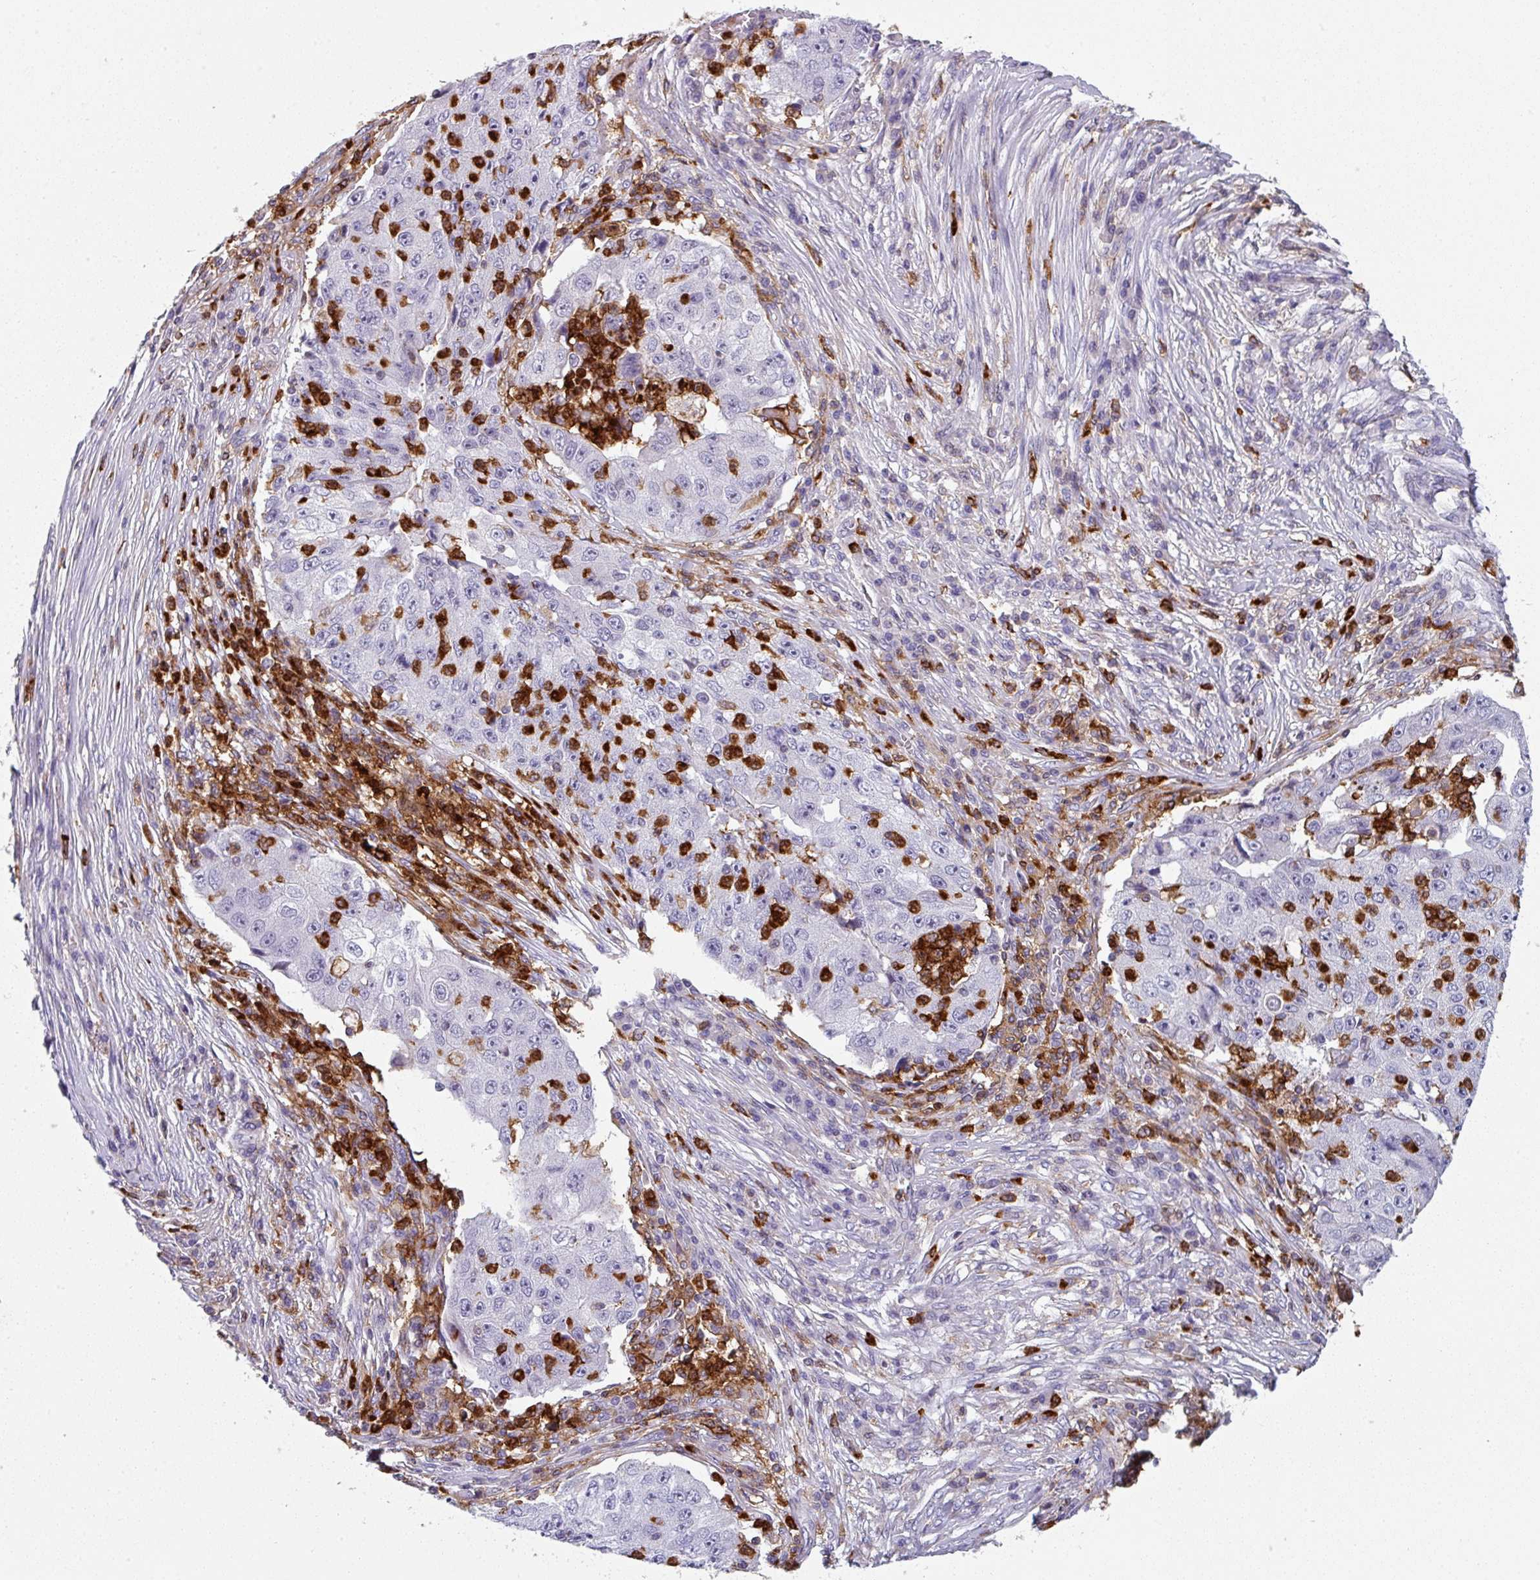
{"staining": {"intensity": "negative", "quantity": "none", "location": "none"}, "tissue": "lung cancer", "cell_type": "Tumor cells", "image_type": "cancer", "snomed": [{"axis": "morphology", "description": "Squamous cell carcinoma, NOS"}, {"axis": "topography", "description": "Lung"}], "caption": "High magnification brightfield microscopy of squamous cell carcinoma (lung) stained with DAB (brown) and counterstained with hematoxylin (blue): tumor cells show no significant staining.", "gene": "EXOSC5", "patient": {"sex": "male", "age": 64}}